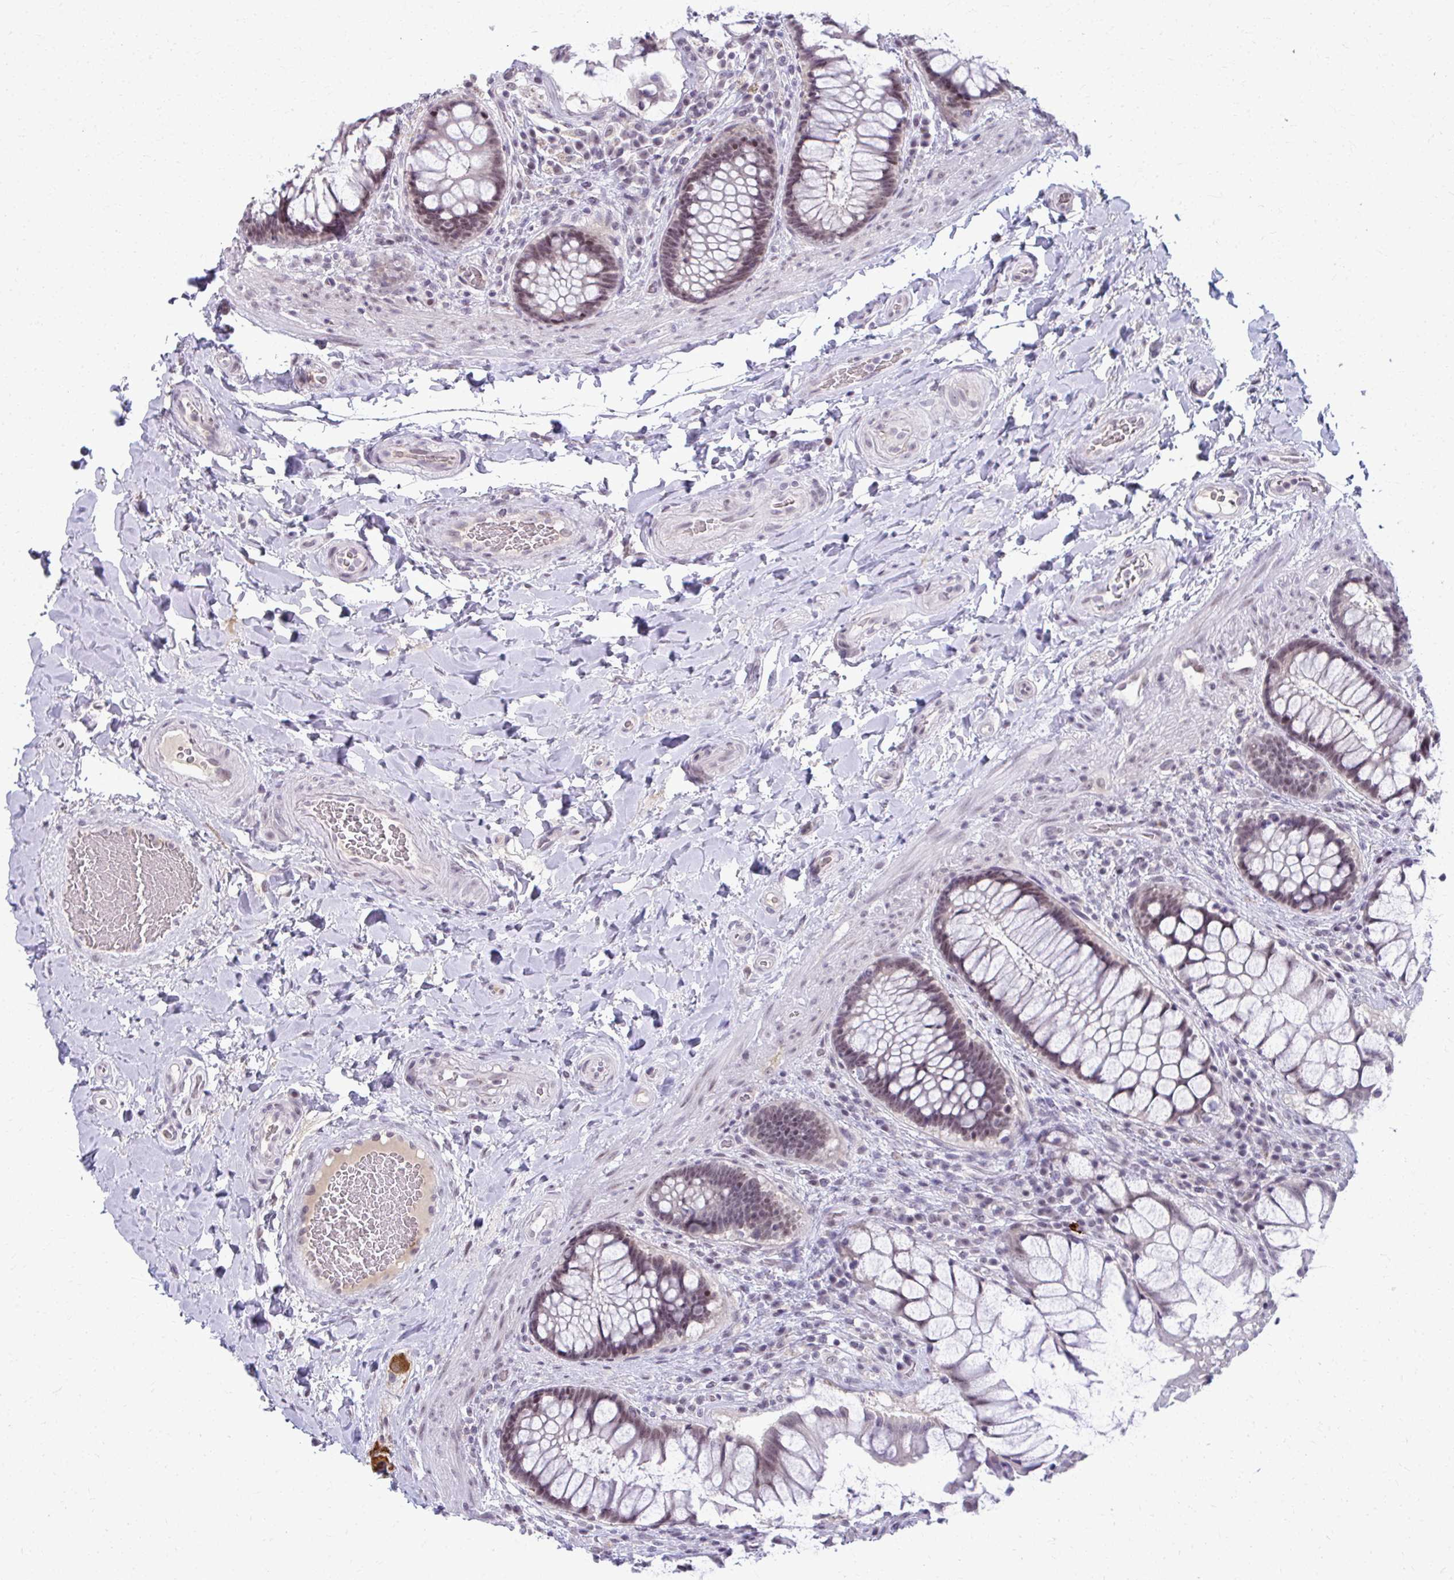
{"staining": {"intensity": "weak", "quantity": "25%-75%", "location": "nuclear"}, "tissue": "rectum", "cell_type": "Glandular cells", "image_type": "normal", "snomed": [{"axis": "morphology", "description": "Normal tissue, NOS"}, {"axis": "topography", "description": "Rectum"}], "caption": "An image of human rectum stained for a protein shows weak nuclear brown staining in glandular cells. (DAB (3,3'-diaminobenzidine) IHC, brown staining for protein, blue staining for nuclei).", "gene": "MAF1", "patient": {"sex": "female", "age": 58}}